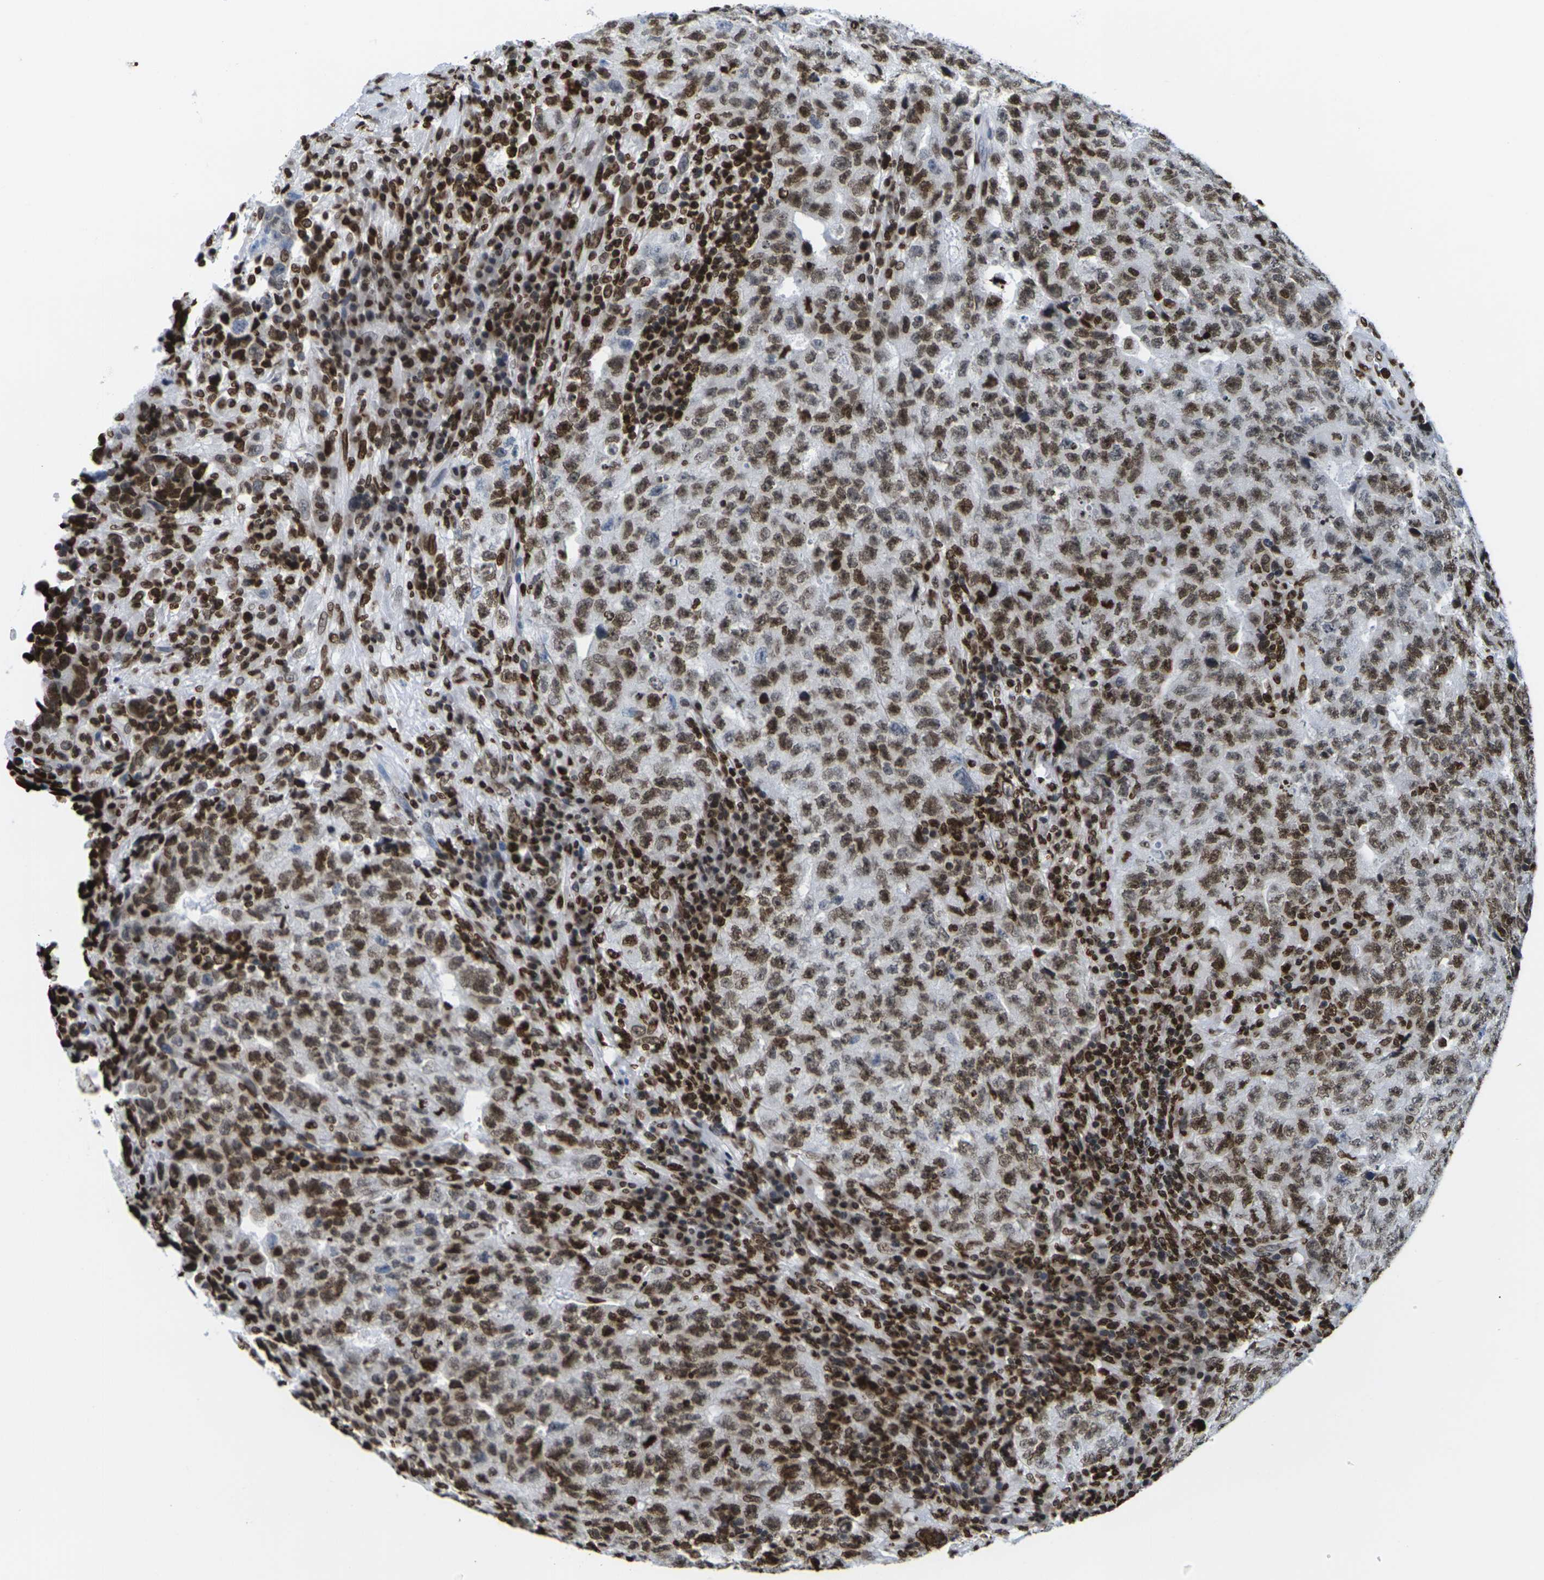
{"staining": {"intensity": "strong", "quantity": ">75%", "location": "nuclear"}, "tissue": "testis cancer", "cell_type": "Tumor cells", "image_type": "cancer", "snomed": [{"axis": "morphology", "description": "Necrosis, NOS"}, {"axis": "morphology", "description": "Carcinoma, Embryonal, NOS"}, {"axis": "topography", "description": "Testis"}], "caption": "Testis embryonal carcinoma was stained to show a protein in brown. There is high levels of strong nuclear positivity in about >75% of tumor cells.", "gene": "H2AC21", "patient": {"sex": "male", "age": 19}}